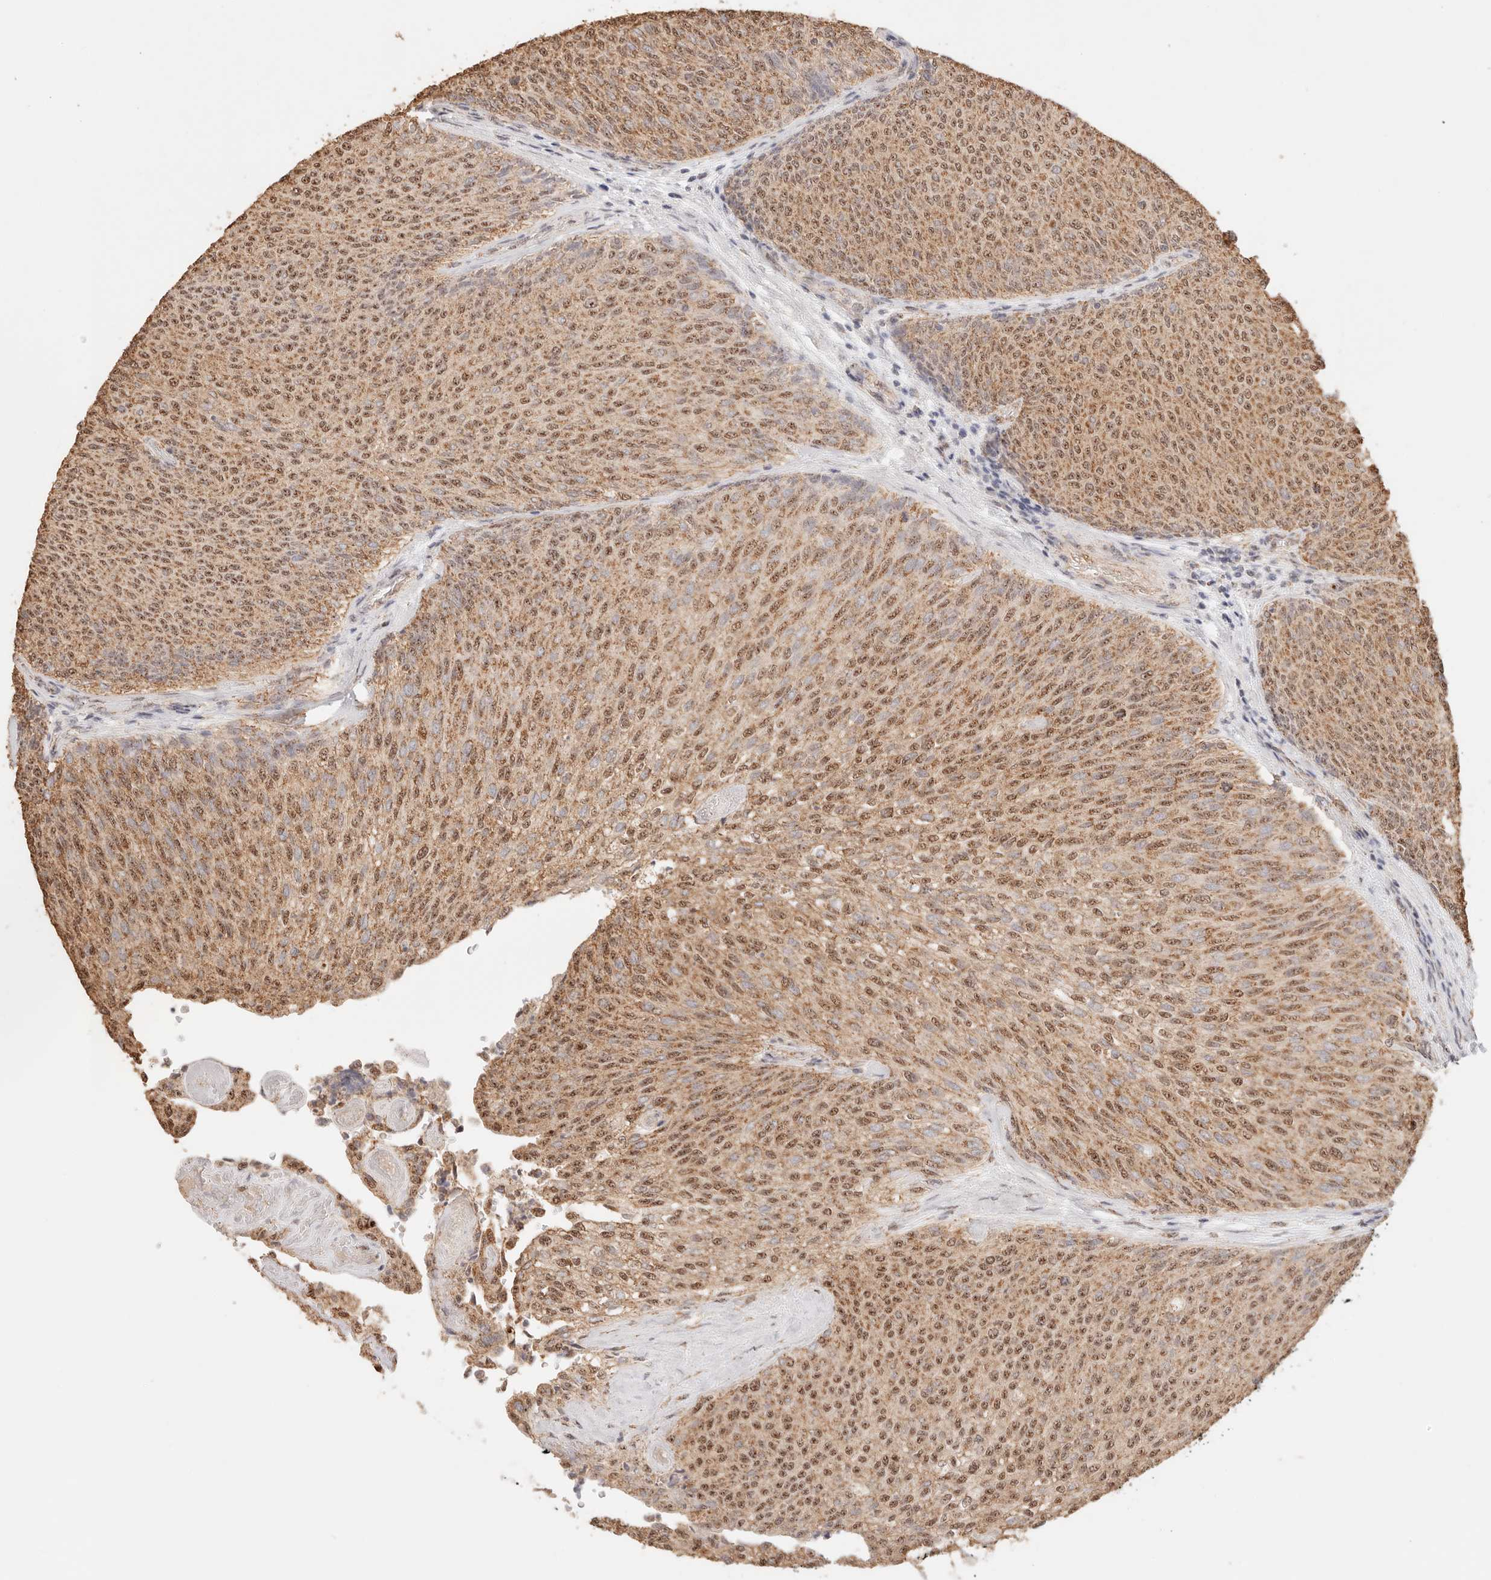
{"staining": {"intensity": "moderate", "quantity": ">75%", "location": "cytoplasmic/membranous,nuclear"}, "tissue": "urothelial cancer", "cell_type": "Tumor cells", "image_type": "cancer", "snomed": [{"axis": "morphology", "description": "Urothelial carcinoma, Low grade"}, {"axis": "topography", "description": "Urinary bladder"}], "caption": "Human urothelial cancer stained with a brown dye displays moderate cytoplasmic/membranous and nuclear positive positivity in approximately >75% of tumor cells.", "gene": "IL1R2", "patient": {"sex": "female", "age": 79}}